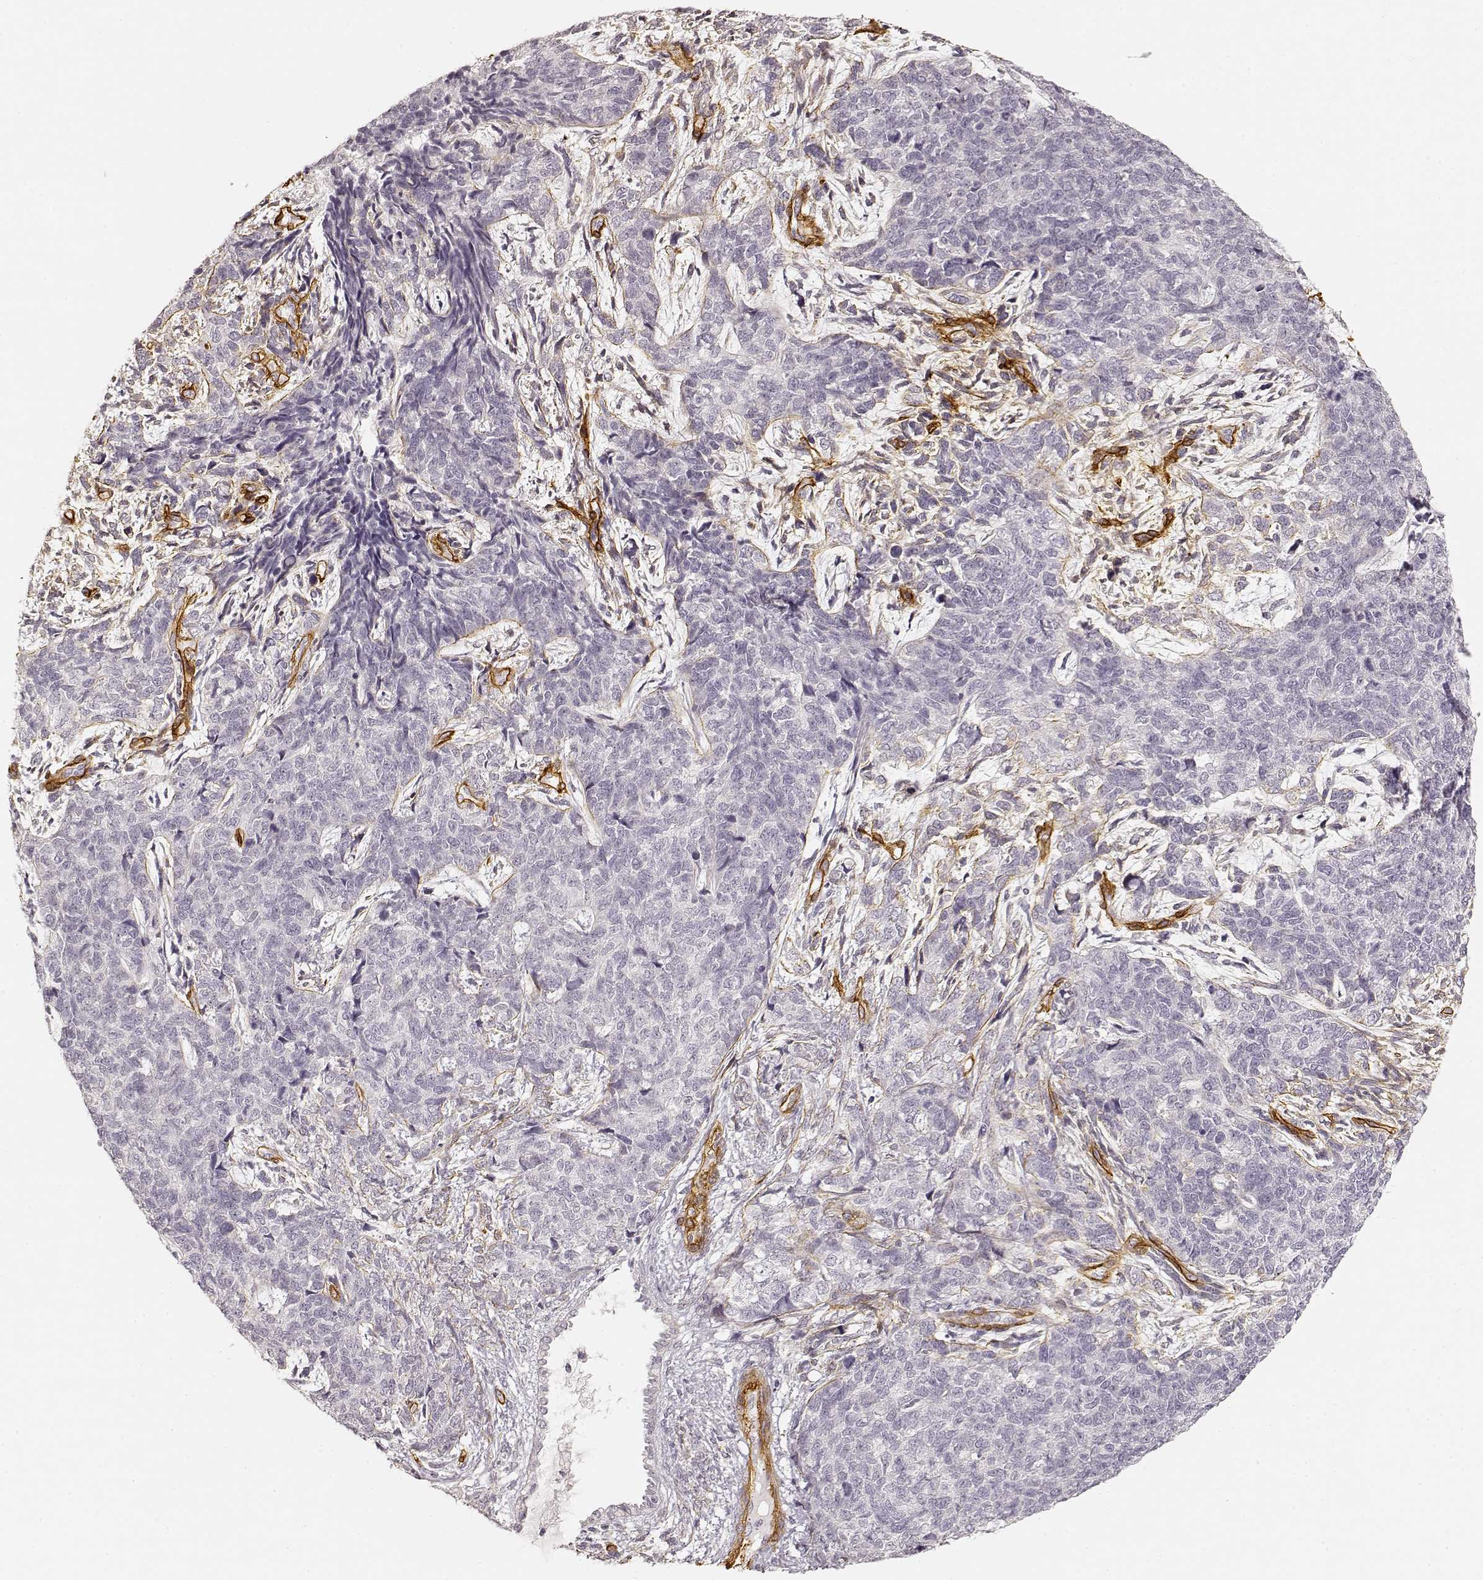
{"staining": {"intensity": "negative", "quantity": "none", "location": "none"}, "tissue": "cervical cancer", "cell_type": "Tumor cells", "image_type": "cancer", "snomed": [{"axis": "morphology", "description": "Squamous cell carcinoma, NOS"}, {"axis": "topography", "description": "Cervix"}], "caption": "Tumor cells show no significant protein expression in cervical cancer (squamous cell carcinoma). The staining is performed using DAB brown chromogen with nuclei counter-stained in using hematoxylin.", "gene": "LAMA4", "patient": {"sex": "female", "age": 63}}